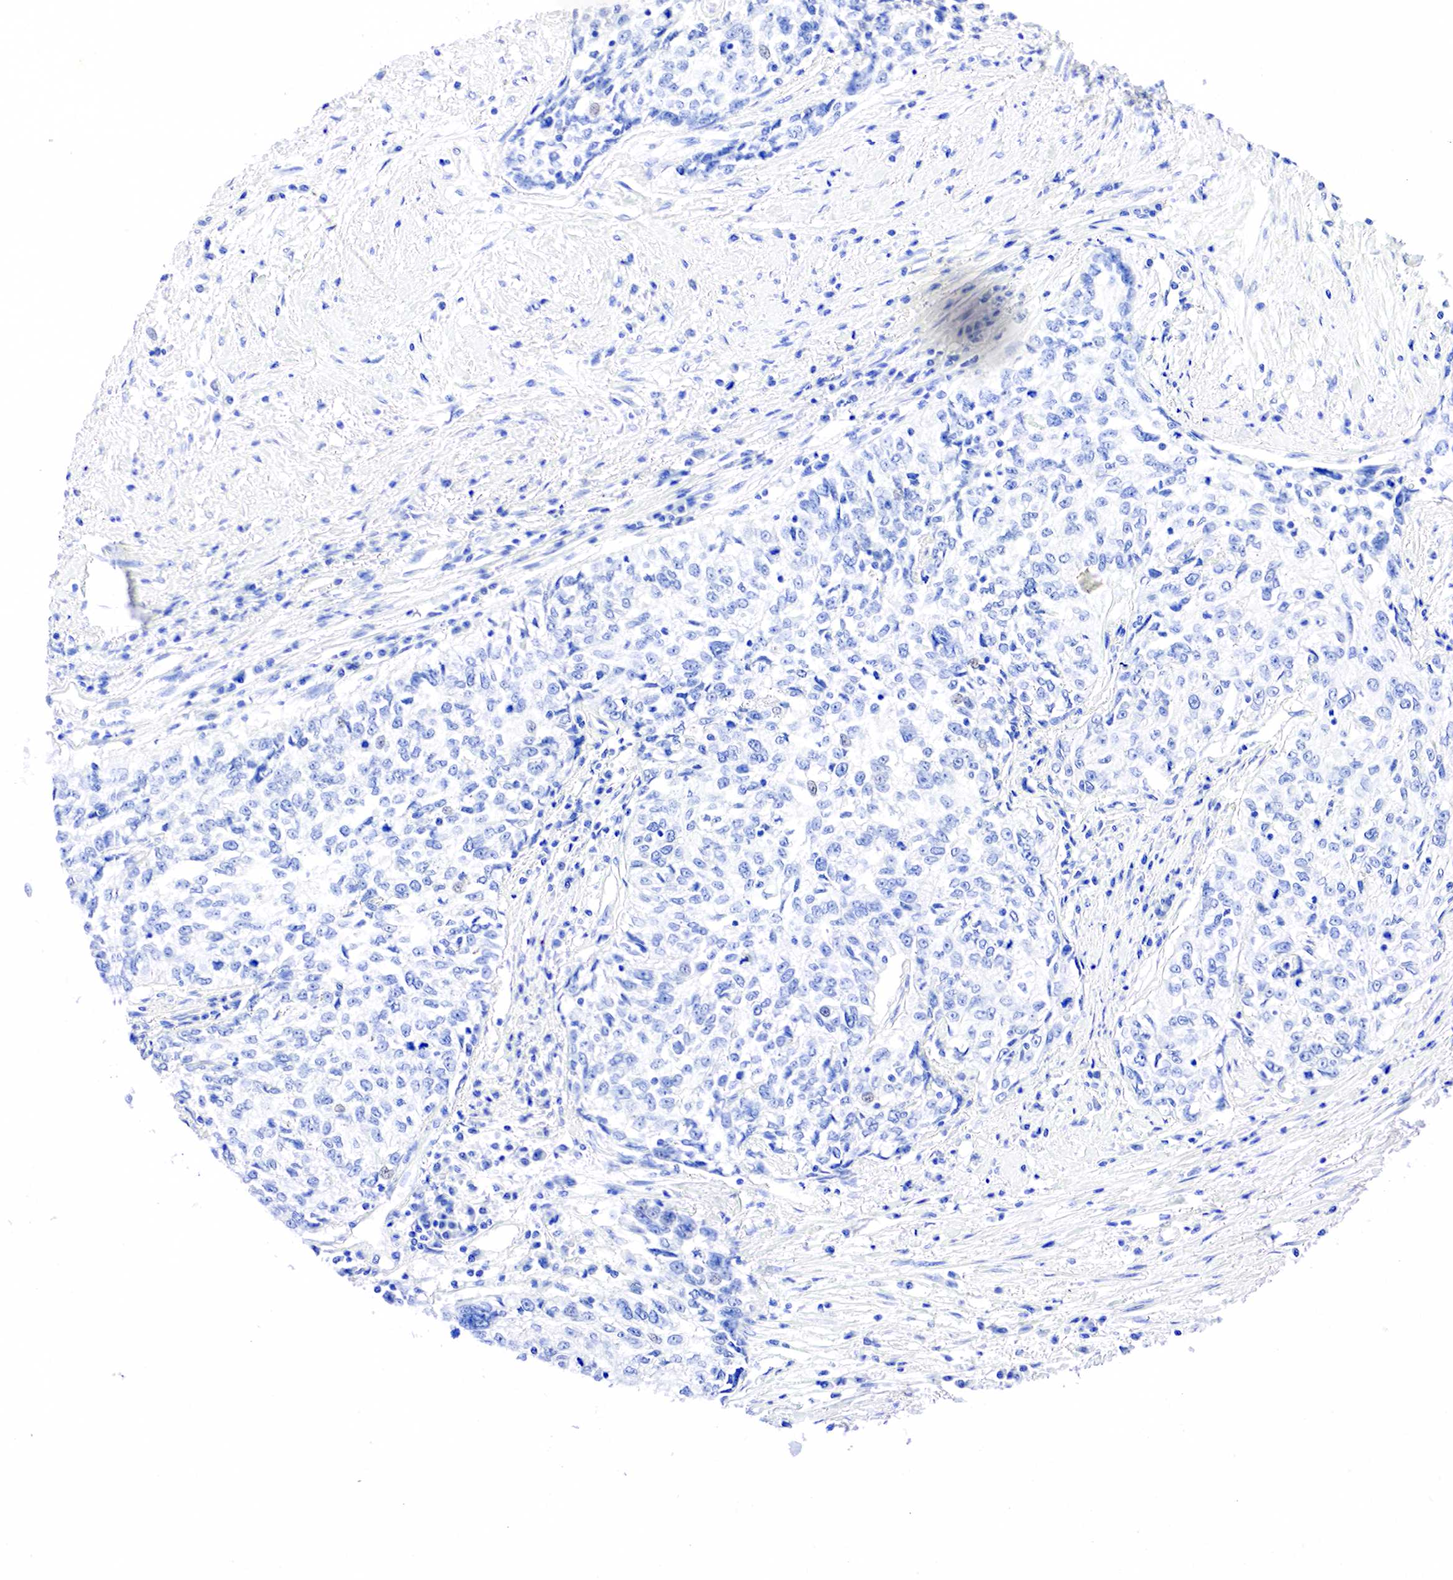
{"staining": {"intensity": "negative", "quantity": "none", "location": "none"}, "tissue": "cervical cancer", "cell_type": "Tumor cells", "image_type": "cancer", "snomed": [{"axis": "morphology", "description": "Squamous cell carcinoma, NOS"}, {"axis": "topography", "description": "Cervix"}], "caption": "This is an immunohistochemistry micrograph of cervical cancer. There is no positivity in tumor cells.", "gene": "PTH", "patient": {"sex": "female", "age": 57}}